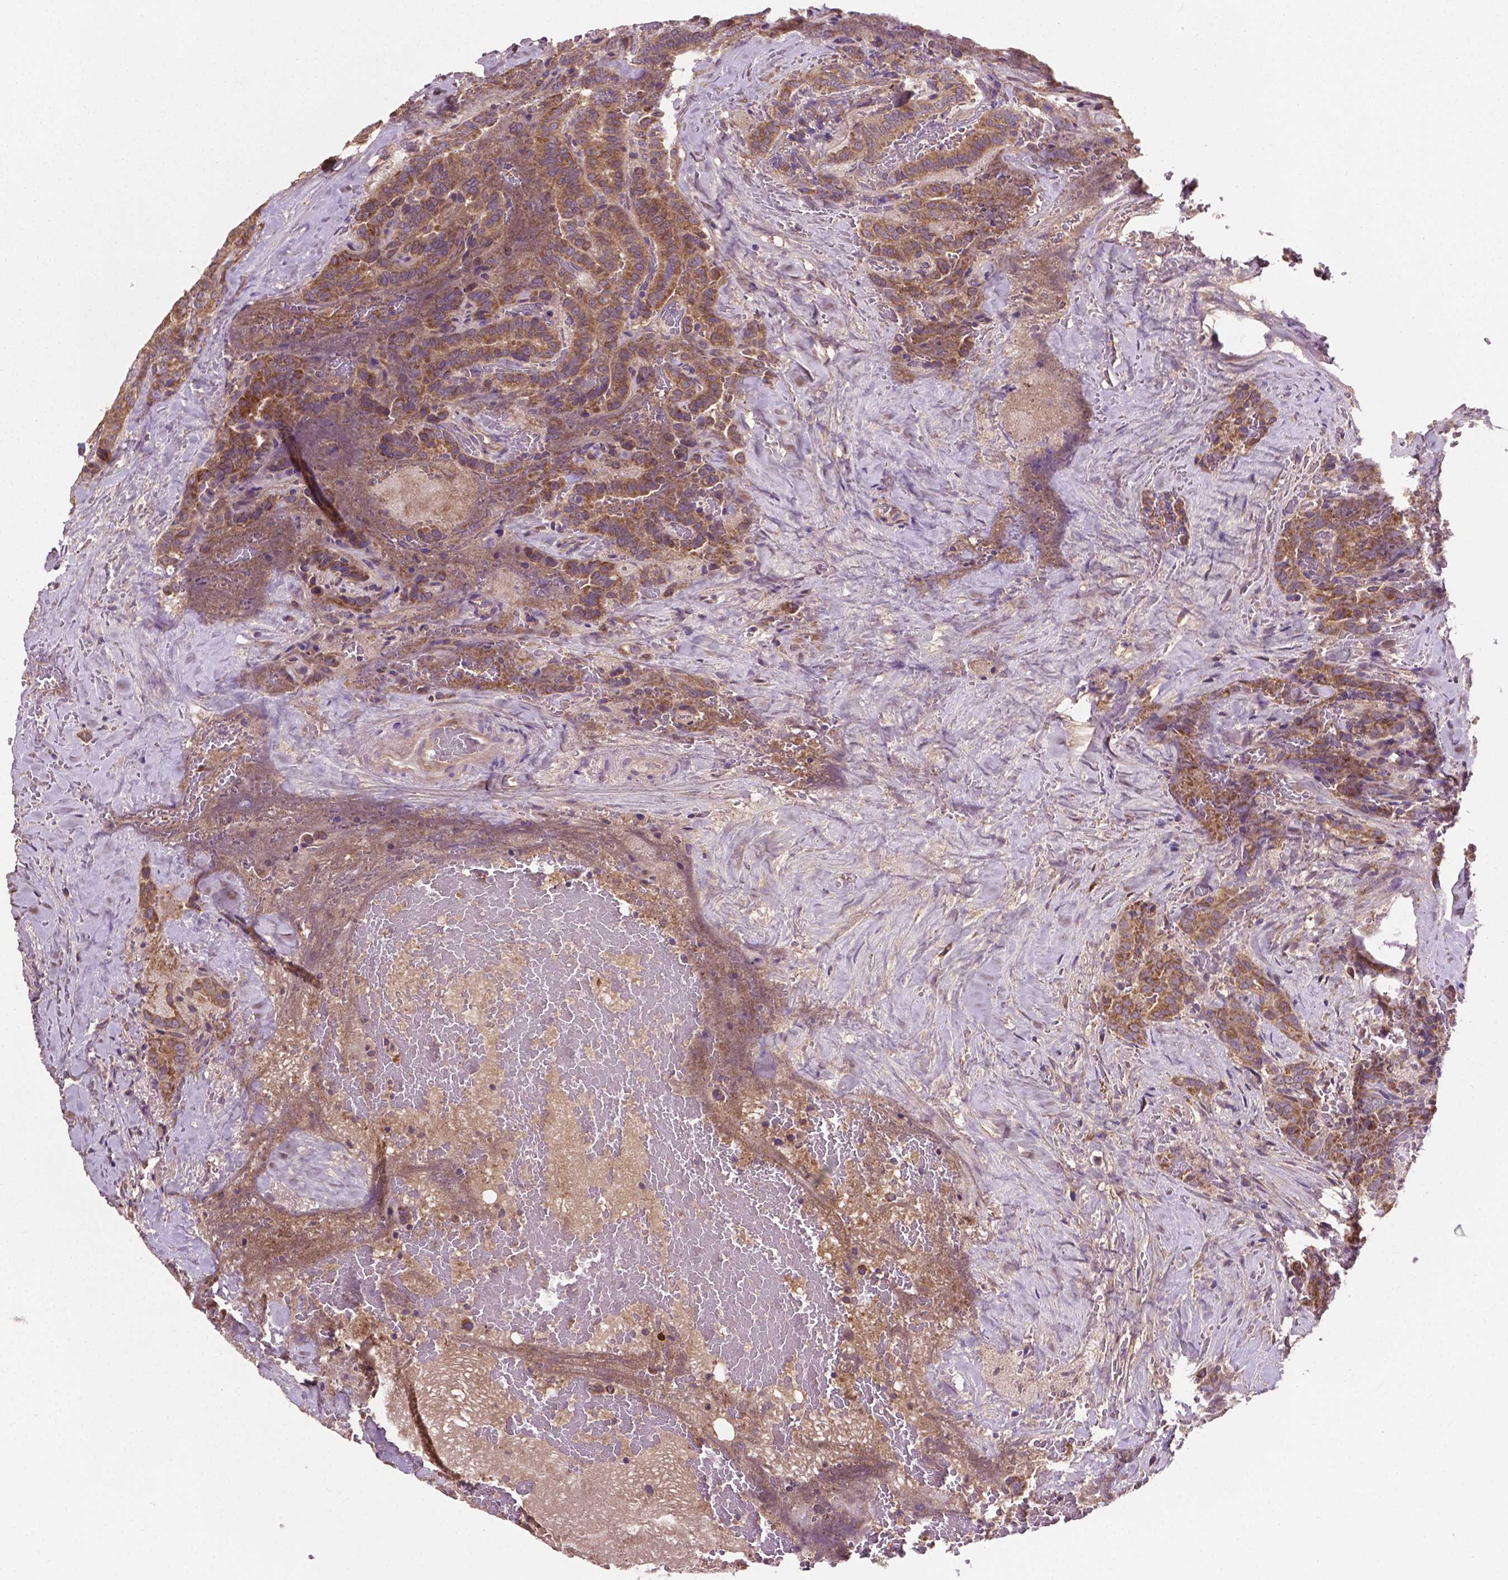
{"staining": {"intensity": "moderate", "quantity": ">75%", "location": "cytoplasmic/membranous"}, "tissue": "thyroid cancer", "cell_type": "Tumor cells", "image_type": "cancer", "snomed": [{"axis": "morphology", "description": "Papillary adenocarcinoma, NOS"}, {"axis": "topography", "description": "Thyroid gland"}], "caption": "Papillary adenocarcinoma (thyroid) was stained to show a protein in brown. There is medium levels of moderate cytoplasmic/membranous expression in approximately >75% of tumor cells.", "gene": "GJA9", "patient": {"sex": "male", "age": 61}}